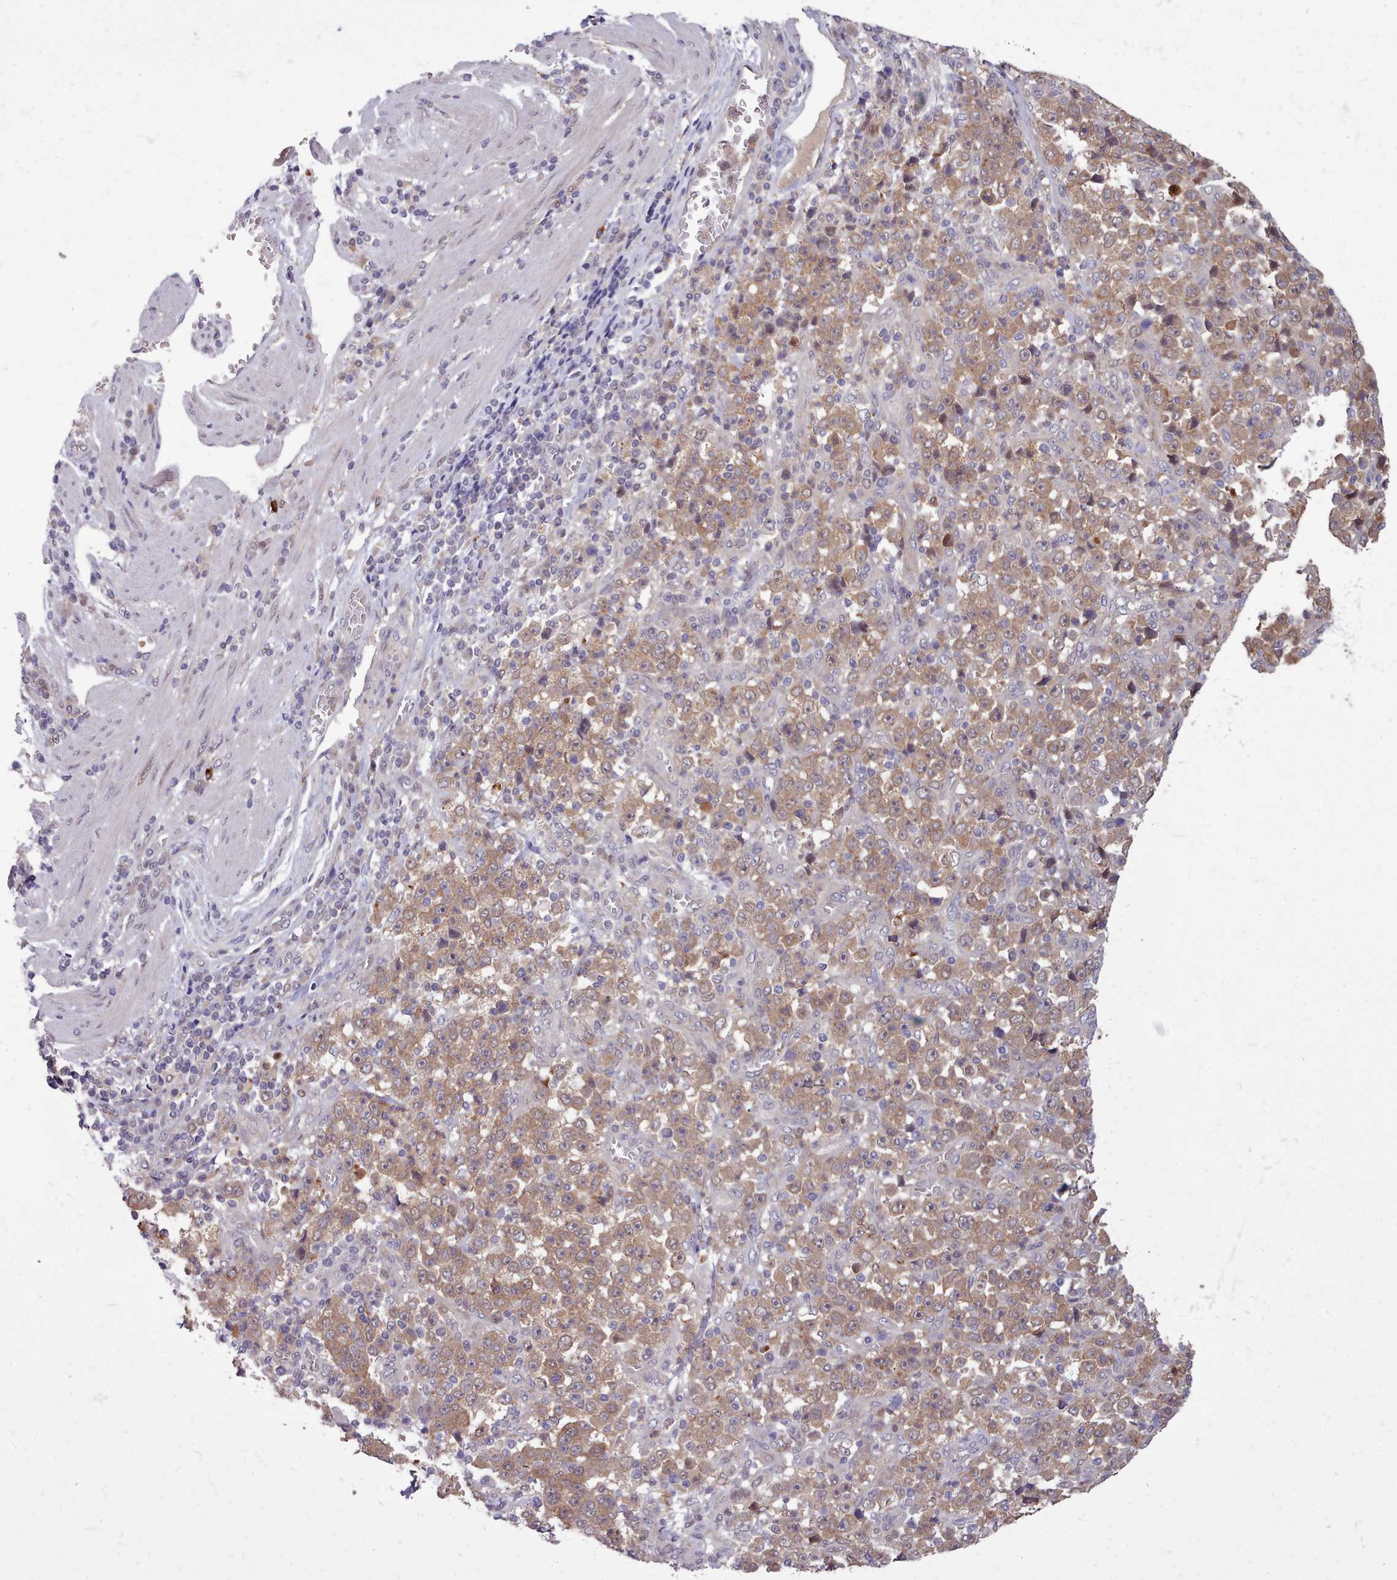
{"staining": {"intensity": "moderate", "quantity": ">75%", "location": "cytoplasmic/membranous"}, "tissue": "stomach cancer", "cell_type": "Tumor cells", "image_type": "cancer", "snomed": [{"axis": "morphology", "description": "Normal tissue, NOS"}, {"axis": "morphology", "description": "Adenocarcinoma, NOS"}, {"axis": "topography", "description": "Stomach, upper"}, {"axis": "topography", "description": "Stomach"}], "caption": "This micrograph displays immunohistochemistry (IHC) staining of stomach cancer (adenocarcinoma), with medium moderate cytoplasmic/membranous positivity in approximately >75% of tumor cells.", "gene": "AHCY", "patient": {"sex": "male", "age": 59}}